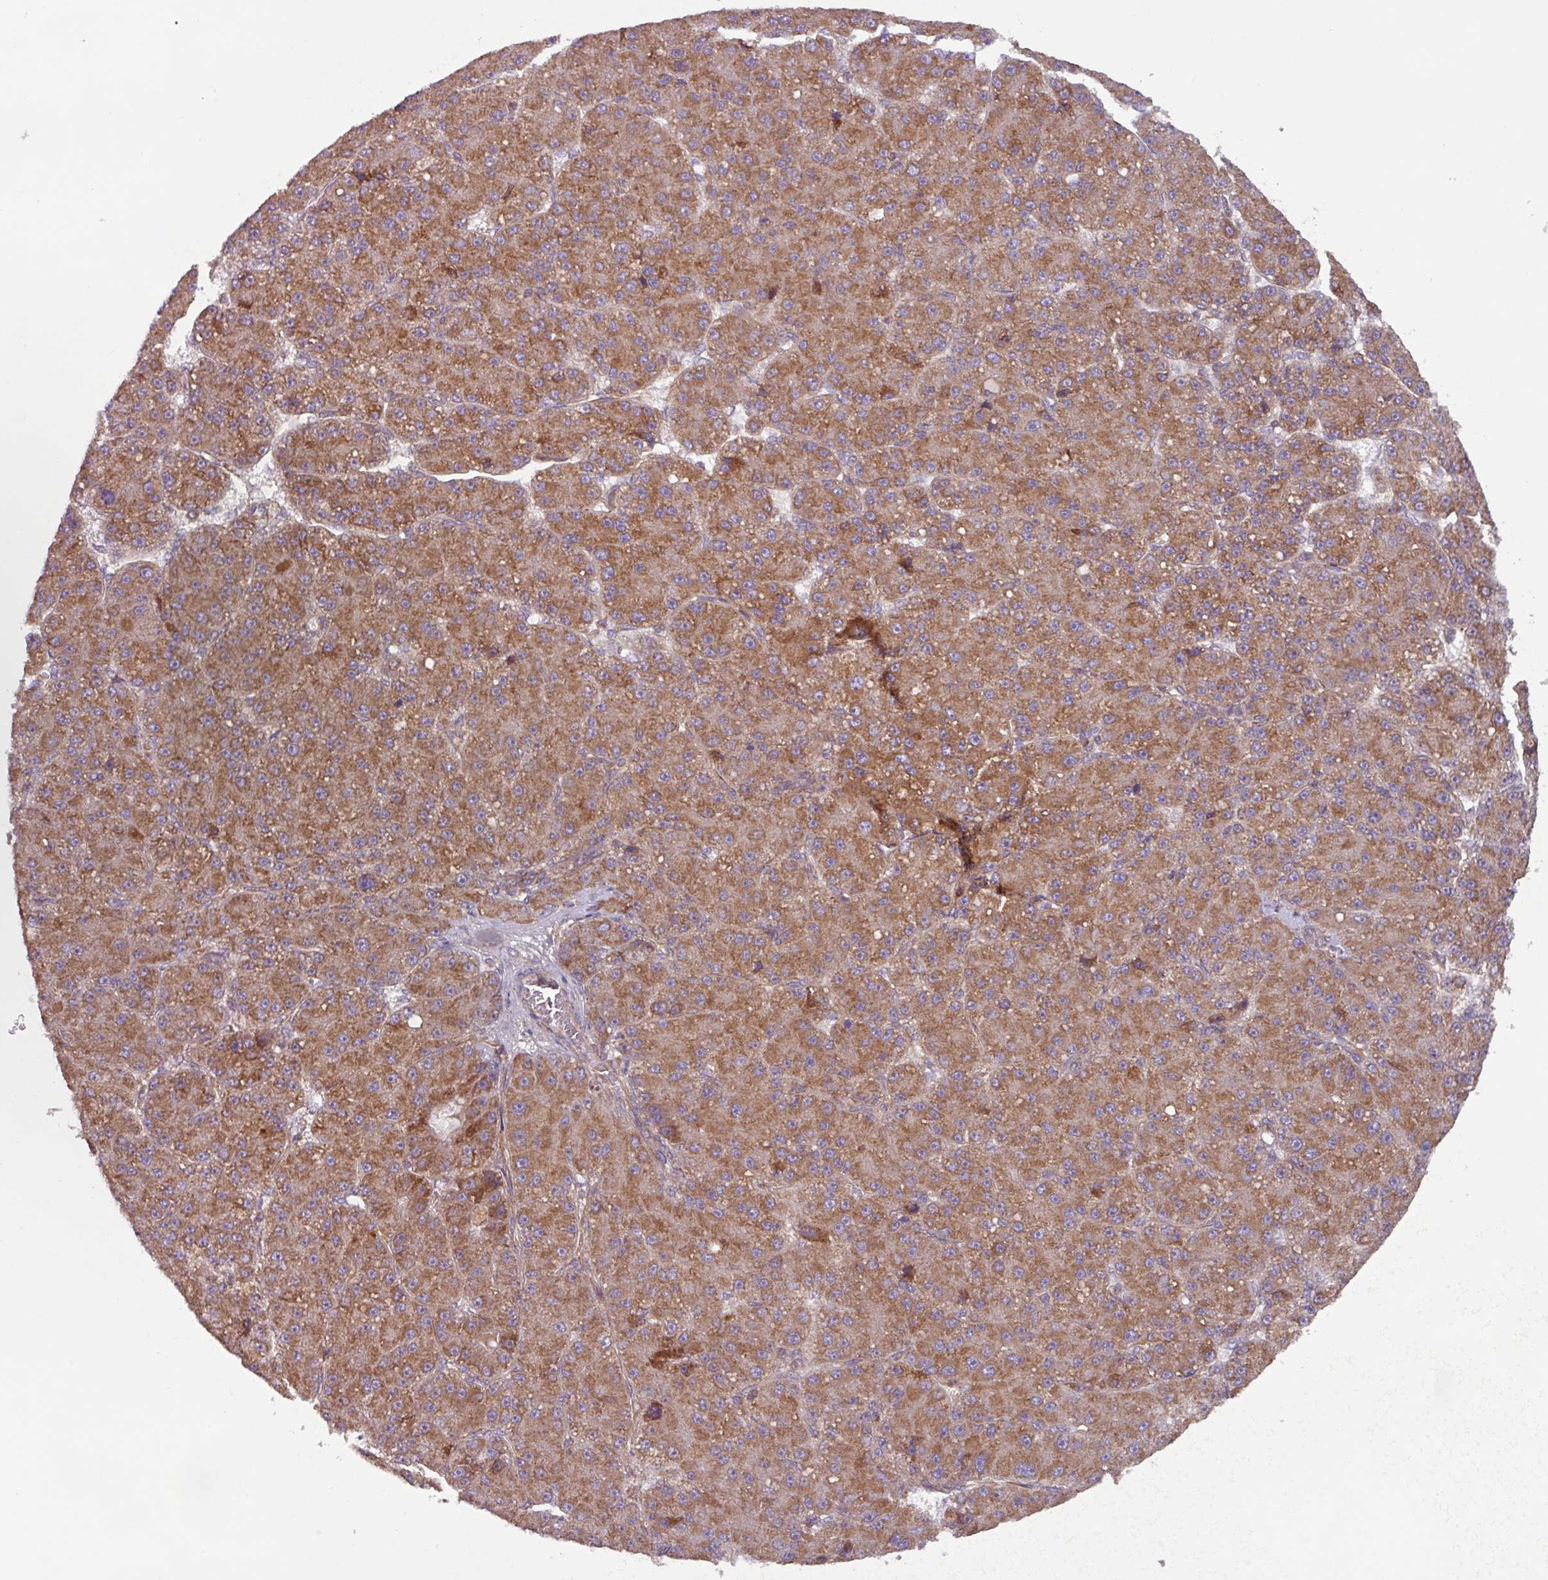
{"staining": {"intensity": "moderate", "quantity": ">75%", "location": "cytoplasmic/membranous"}, "tissue": "liver cancer", "cell_type": "Tumor cells", "image_type": "cancer", "snomed": [{"axis": "morphology", "description": "Carcinoma, Hepatocellular, NOS"}, {"axis": "topography", "description": "Liver"}], "caption": "Hepatocellular carcinoma (liver) stained with IHC reveals moderate cytoplasmic/membranous positivity in about >75% of tumor cells. (Stains: DAB (3,3'-diaminobenzidine) in brown, nuclei in blue, Microscopy: brightfield microscopy at high magnification).", "gene": "PLEKHD1", "patient": {"sex": "male", "age": 67}}